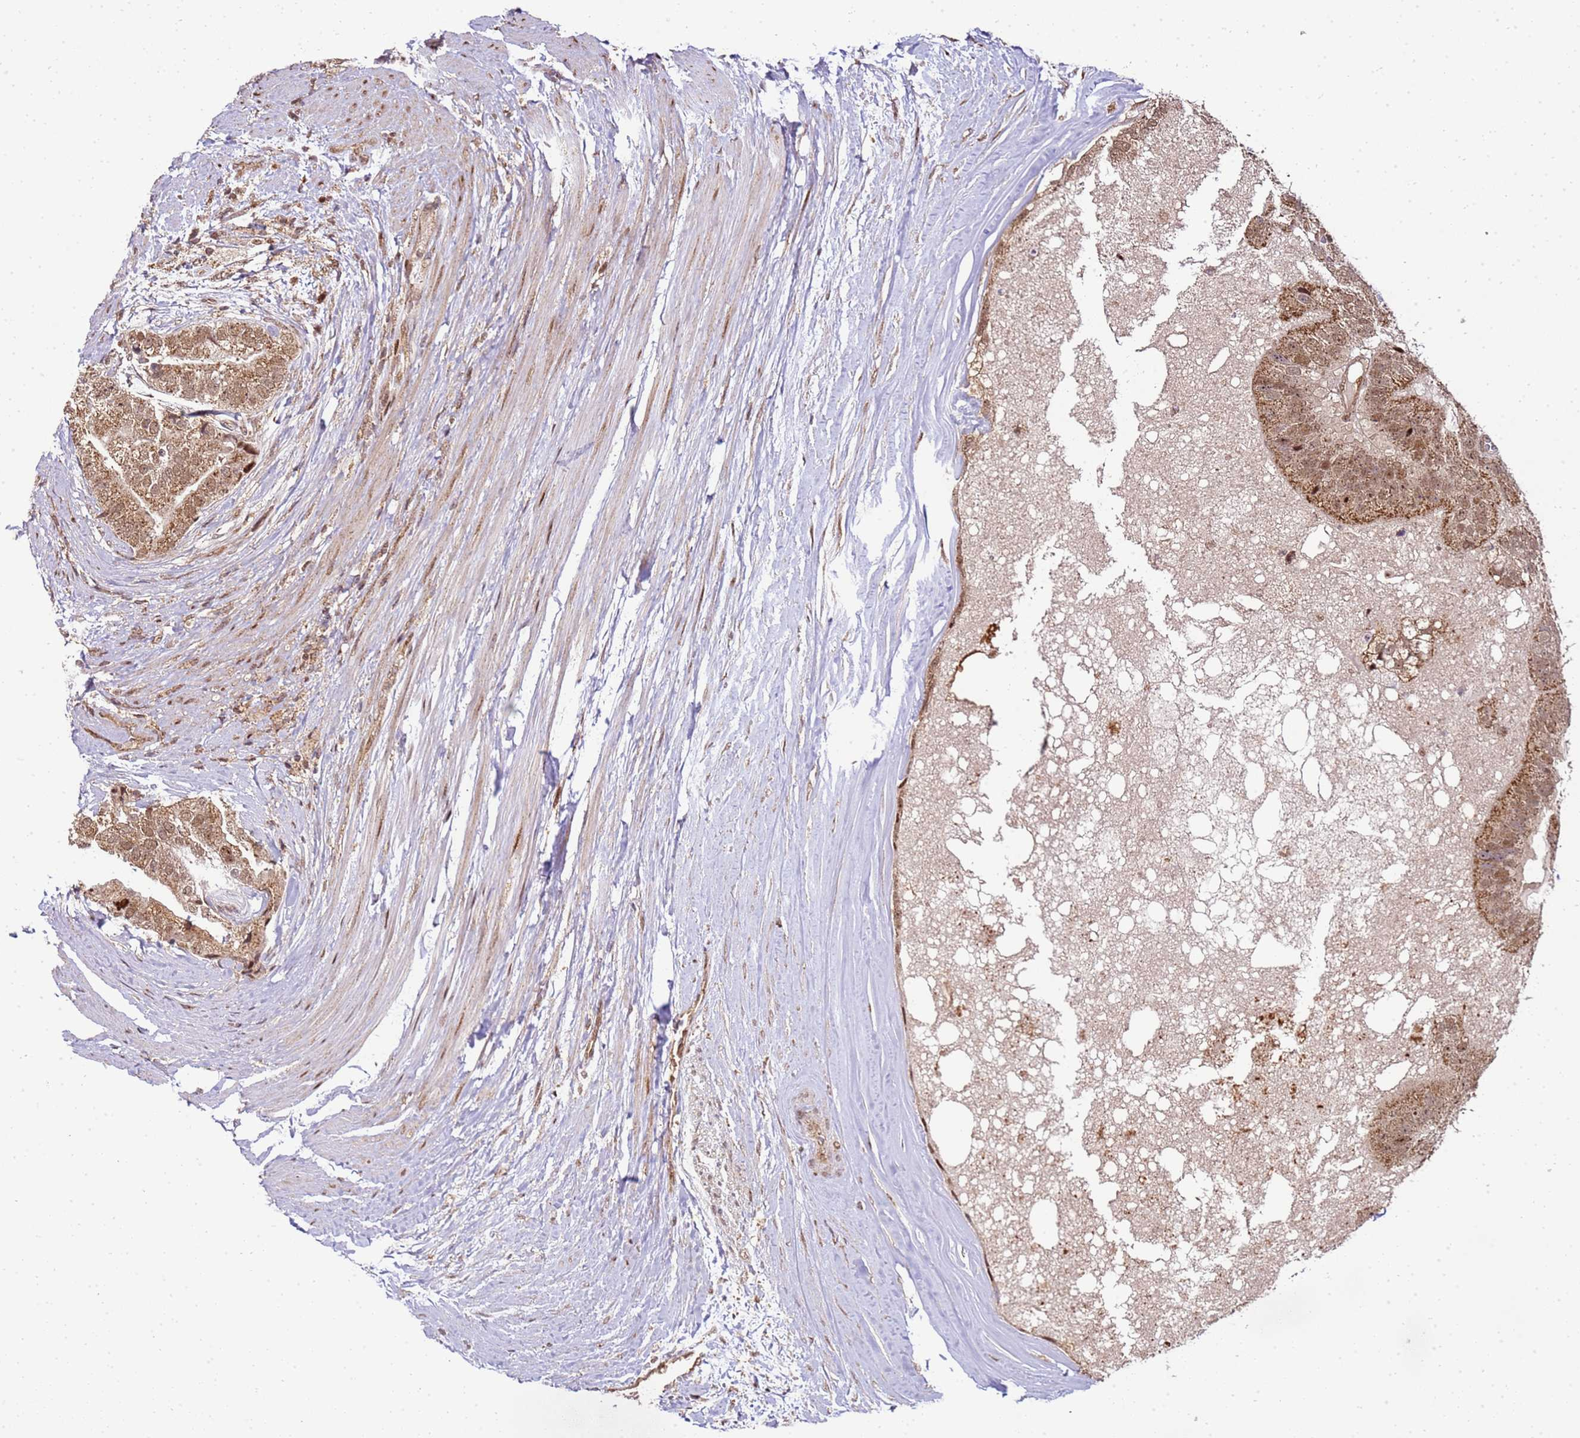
{"staining": {"intensity": "moderate", "quantity": ">75%", "location": "cytoplasmic/membranous,nuclear"}, "tissue": "prostate cancer", "cell_type": "Tumor cells", "image_type": "cancer", "snomed": [{"axis": "morphology", "description": "Adenocarcinoma, High grade"}, {"axis": "topography", "description": "Prostate"}], "caption": "Protein expression by IHC exhibits moderate cytoplasmic/membranous and nuclear staining in about >75% of tumor cells in prostate cancer (high-grade adenocarcinoma). Using DAB (3,3'-diaminobenzidine) (brown) and hematoxylin (blue) stains, captured at high magnification using brightfield microscopy.", "gene": "PEX14", "patient": {"sex": "male", "age": 70}}